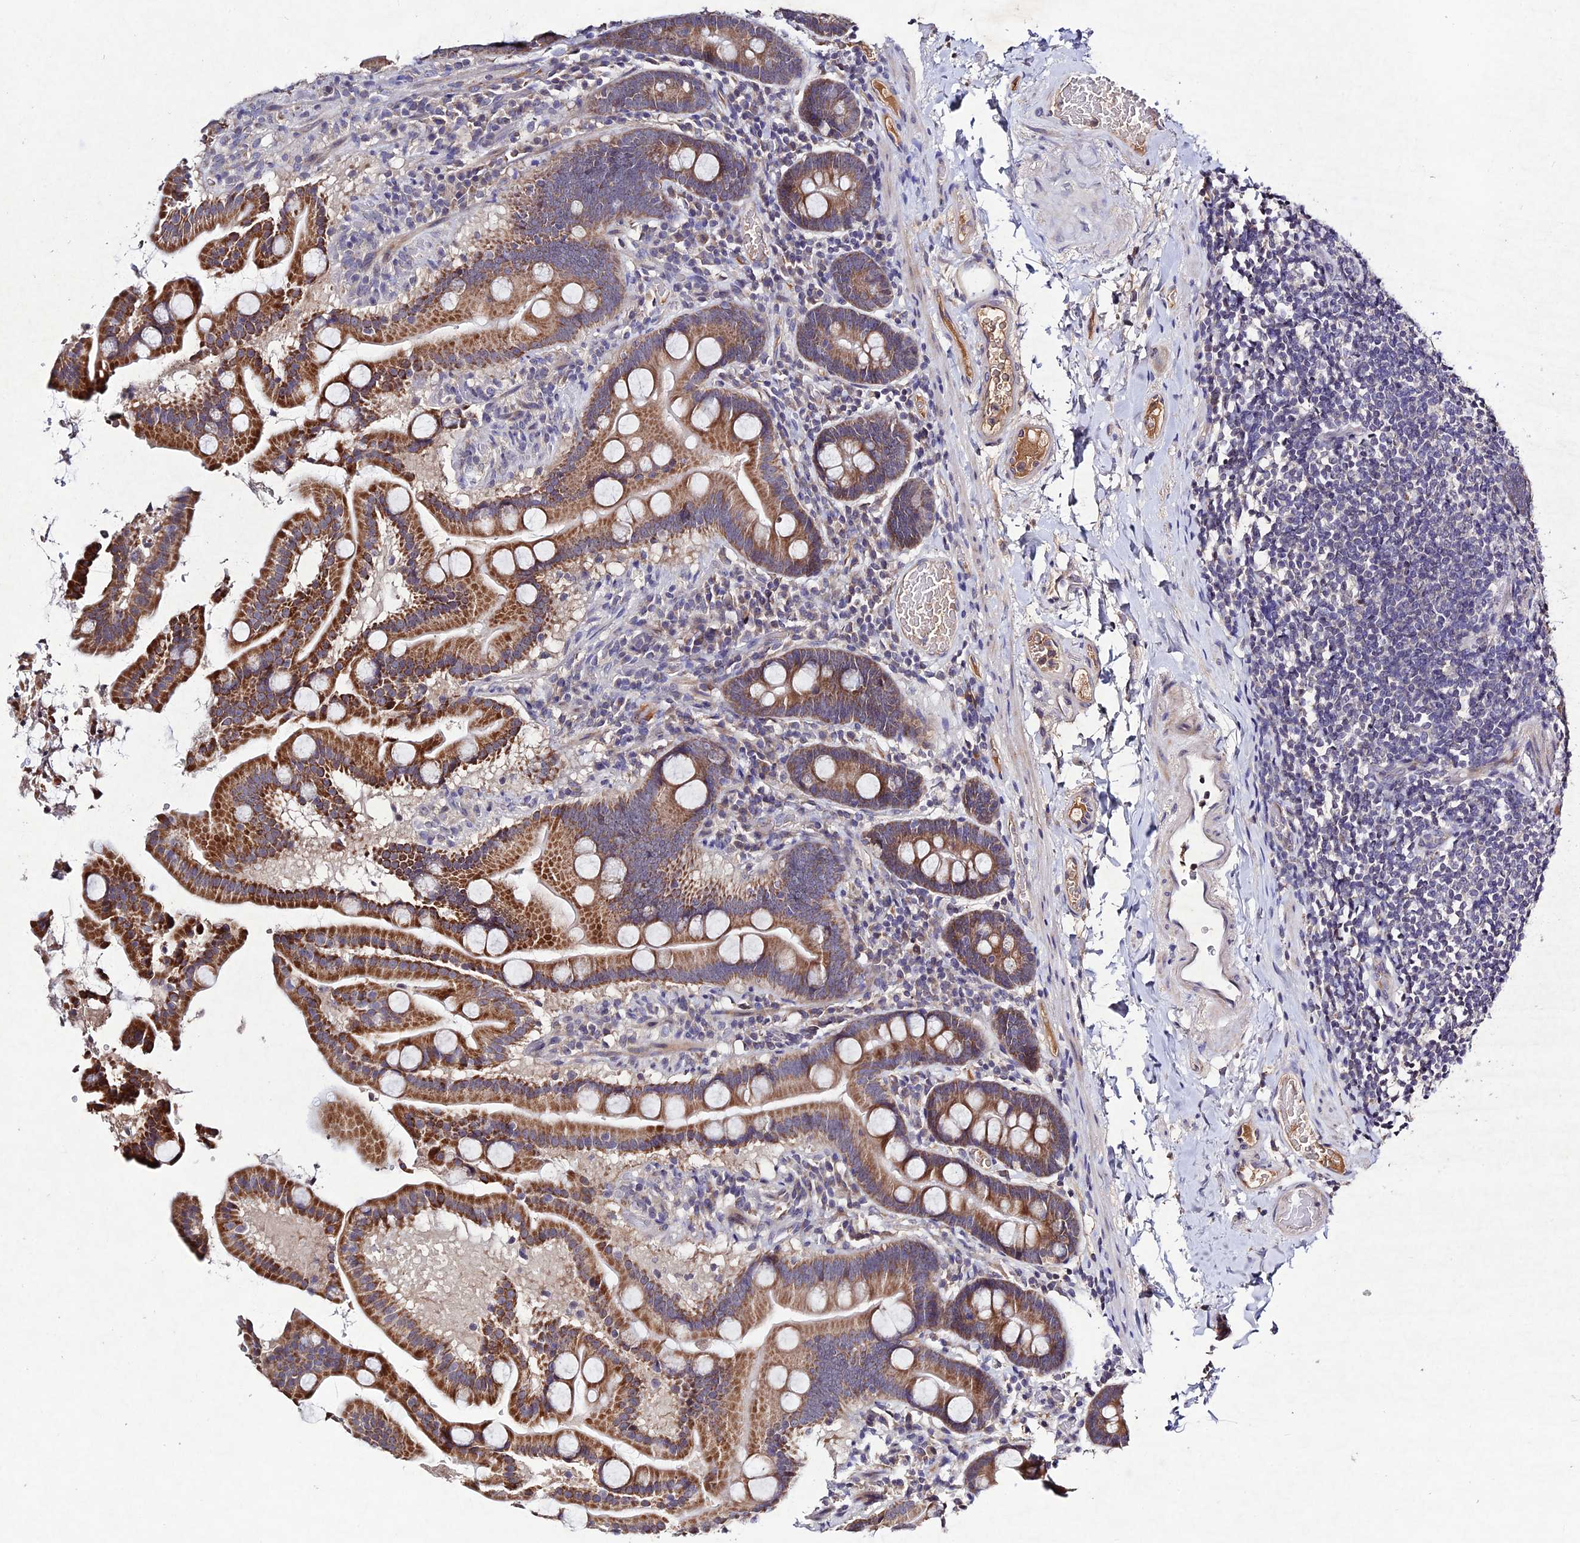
{"staining": {"intensity": "strong", "quantity": "25%-75%", "location": "cytoplasmic/membranous"}, "tissue": "duodenum", "cell_type": "Glandular cells", "image_type": "normal", "snomed": [{"axis": "morphology", "description": "Normal tissue, NOS"}, {"axis": "topography", "description": "Duodenum"}], "caption": "Protein expression analysis of normal human duodenum reveals strong cytoplasmic/membranous expression in about 25%-75% of glandular cells. (DAB (3,3'-diaminobenzidine) IHC, brown staining for protein, blue staining for nuclei).", "gene": "CHST5", "patient": {"sex": "male", "age": 55}}